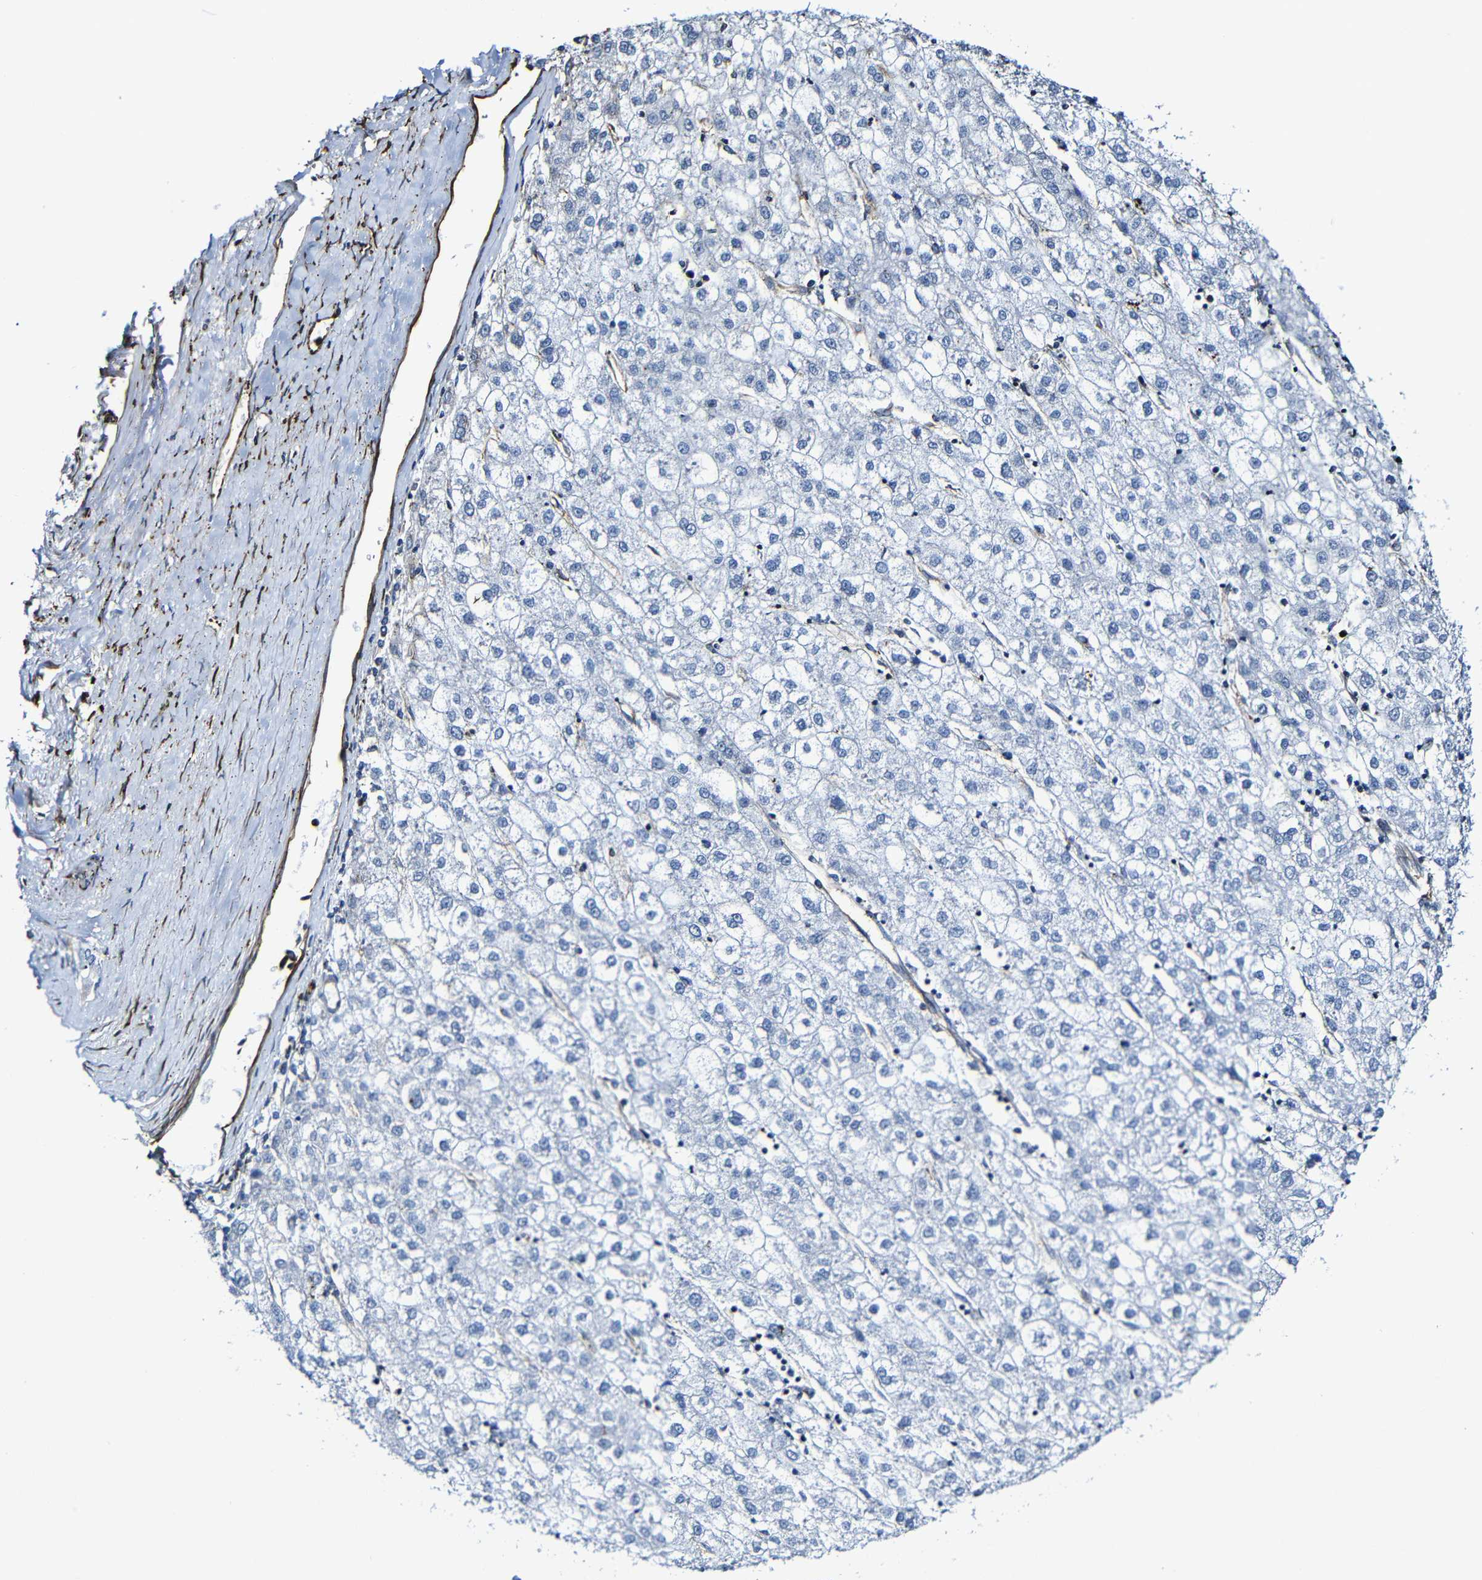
{"staining": {"intensity": "negative", "quantity": "none", "location": "none"}, "tissue": "liver cancer", "cell_type": "Tumor cells", "image_type": "cancer", "snomed": [{"axis": "morphology", "description": "Carcinoma, Hepatocellular, NOS"}, {"axis": "topography", "description": "Liver"}], "caption": "Tumor cells show no significant positivity in liver hepatocellular carcinoma.", "gene": "MSN", "patient": {"sex": "male", "age": 72}}